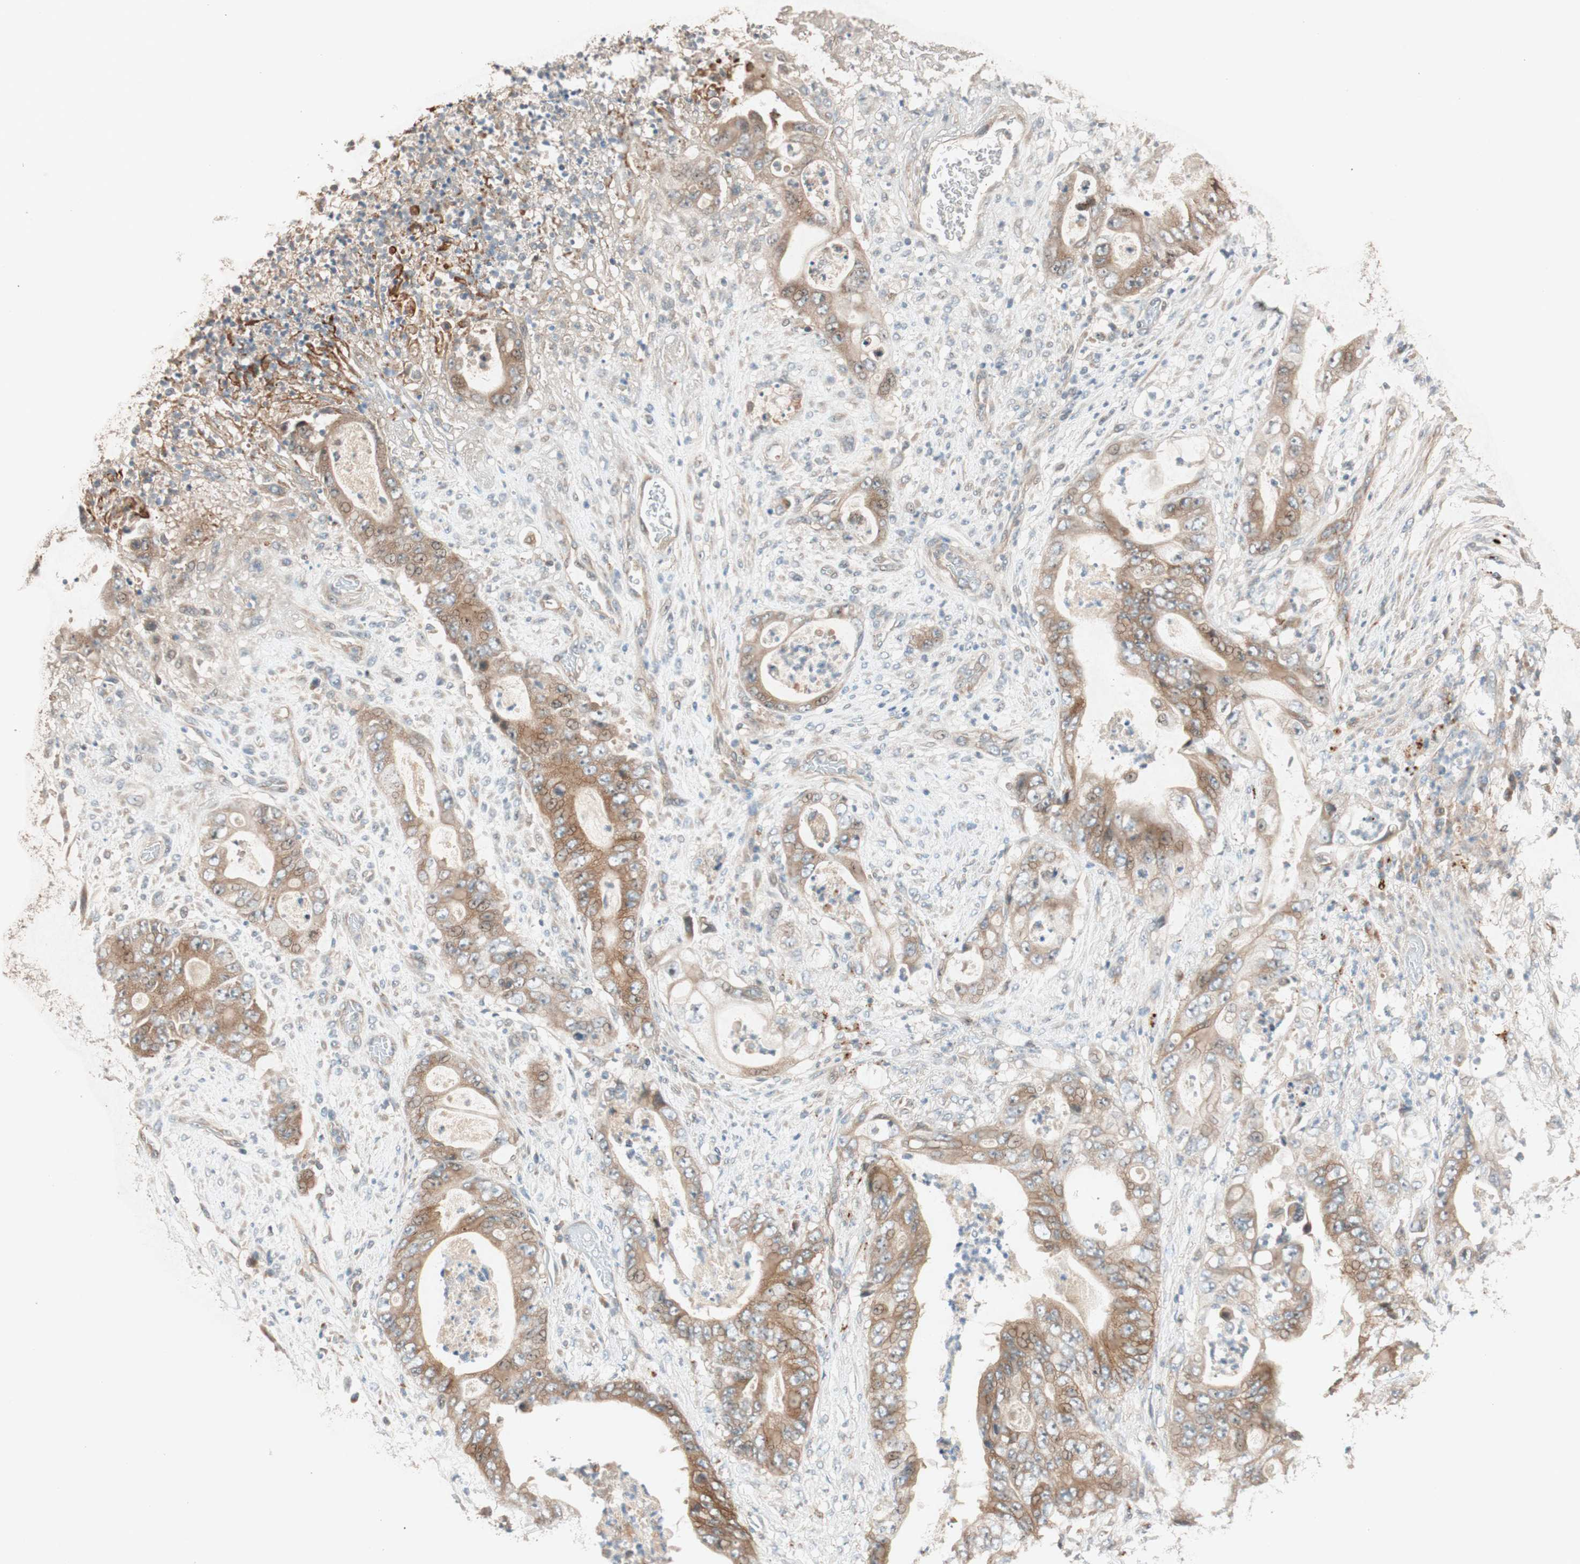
{"staining": {"intensity": "moderate", "quantity": ">75%", "location": "cytoplasmic/membranous"}, "tissue": "stomach cancer", "cell_type": "Tumor cells", "image_type": "cancer", "snomed": [{"axis": "morphology", "description": "Adenocarcinoma, NOS"}, {"axis": "topography", "description": "Stomach"}], "caption": "Immunohistochemistry (IHC) histopathology image of neoplastic tissue: adenocarcinoma (stomach) stained using immunohistochemistry exhibits medium levels of moderate protein expression localized specifically in the cytoplasmic/membranous of tumor cells, appearing as a cytoplasmic/membranous brown color.", "gene": "EPHA6", "patient": {"sex": "female", "age": 73}}